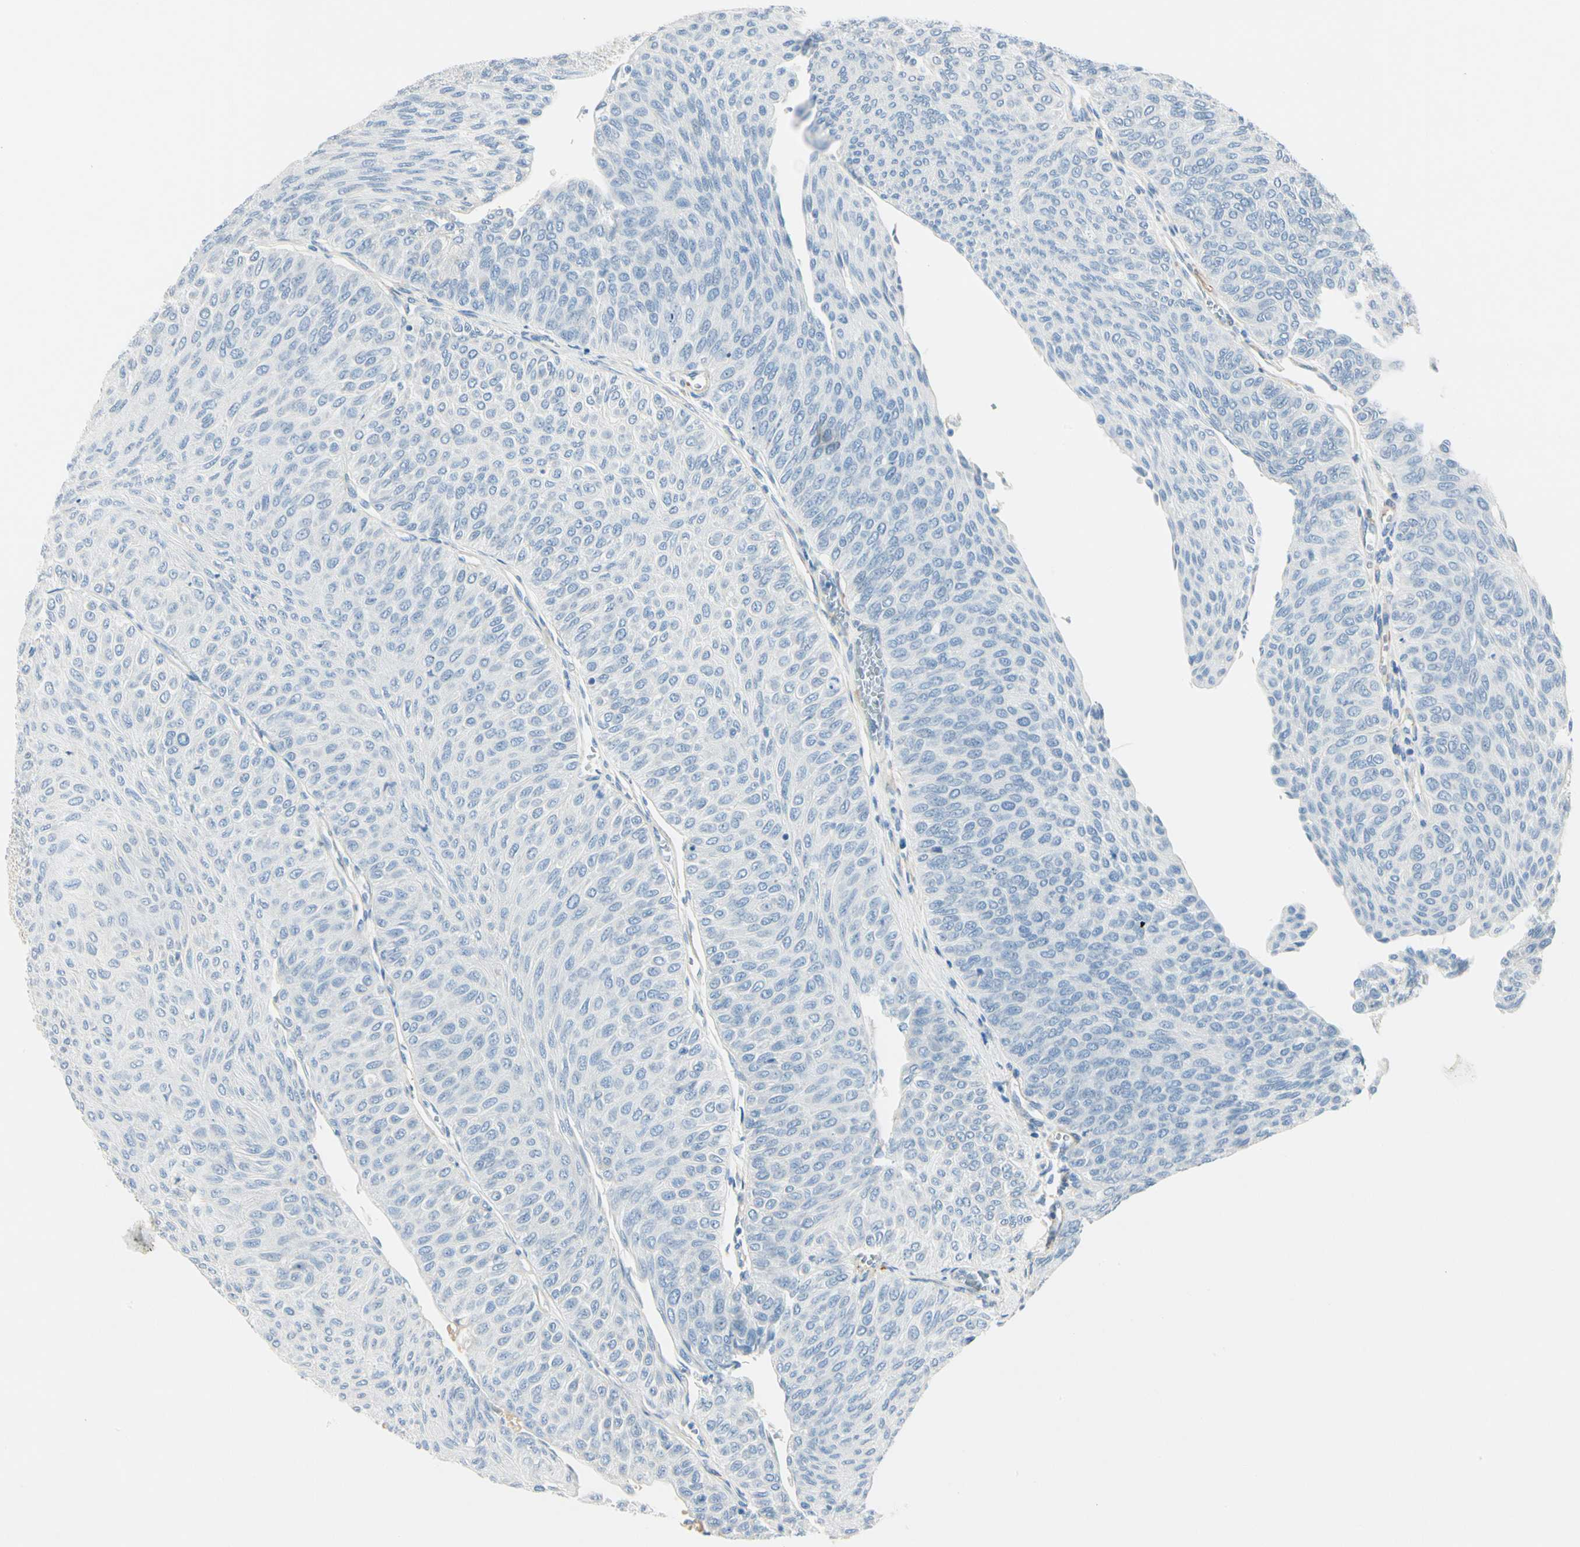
{"staining": {"intensity": "negative", "quantity": "none", "location": "none"}, "tissue": "urothelial cancer", "cell_type": "Tumor cells", "image_type": "cancer", "snomed": [{"axis": "morphology", "description": "Urothelial carcinoma, Low grade"}, {"axis": "topography", "description": "Urinary bladder"}], "caption": "This is an IHC micrograph of human urothelial cancer. There is no staining in tumor cells.", "gene": "AMPH", "patient": {"sex": "male", "age": 78}}